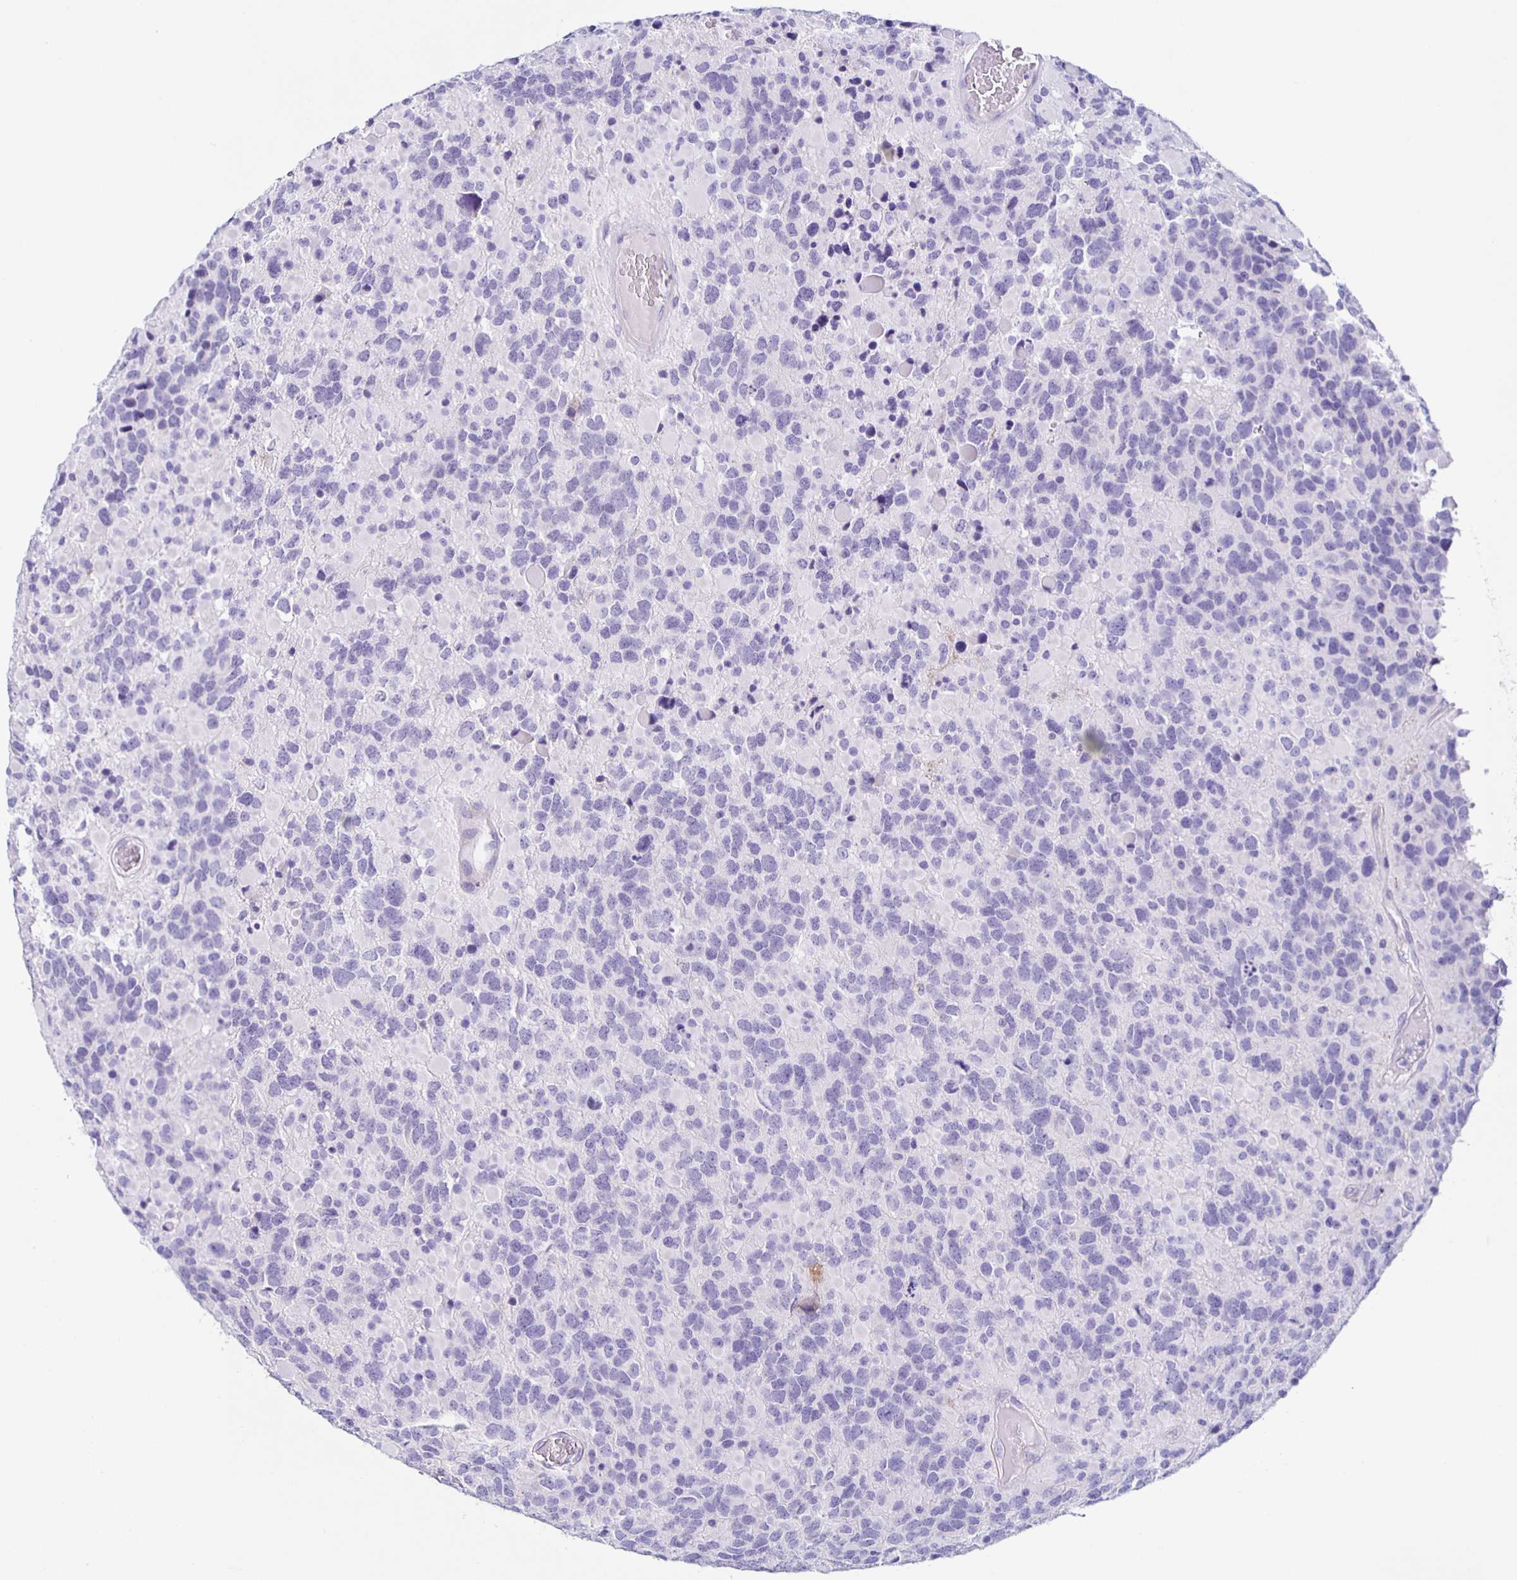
{"staining": {"intensity": "negative", "quantity": "none", "location": "none"}, "tissue": "glioma", "cell_type": "Tumor cells", "image_type": "cancer", "snomed": [{"axis": "morphology", "description": "Glioma, malignant, High grade"}, {"axis": "topography", "description": "Brain"}], "caption": "Photomicrograph shows no protein staining in tumor cells of malignant glioma (high-grade) tissue.", "gene": "AQP6", "patient": {"sex": "female", "age": 40}}